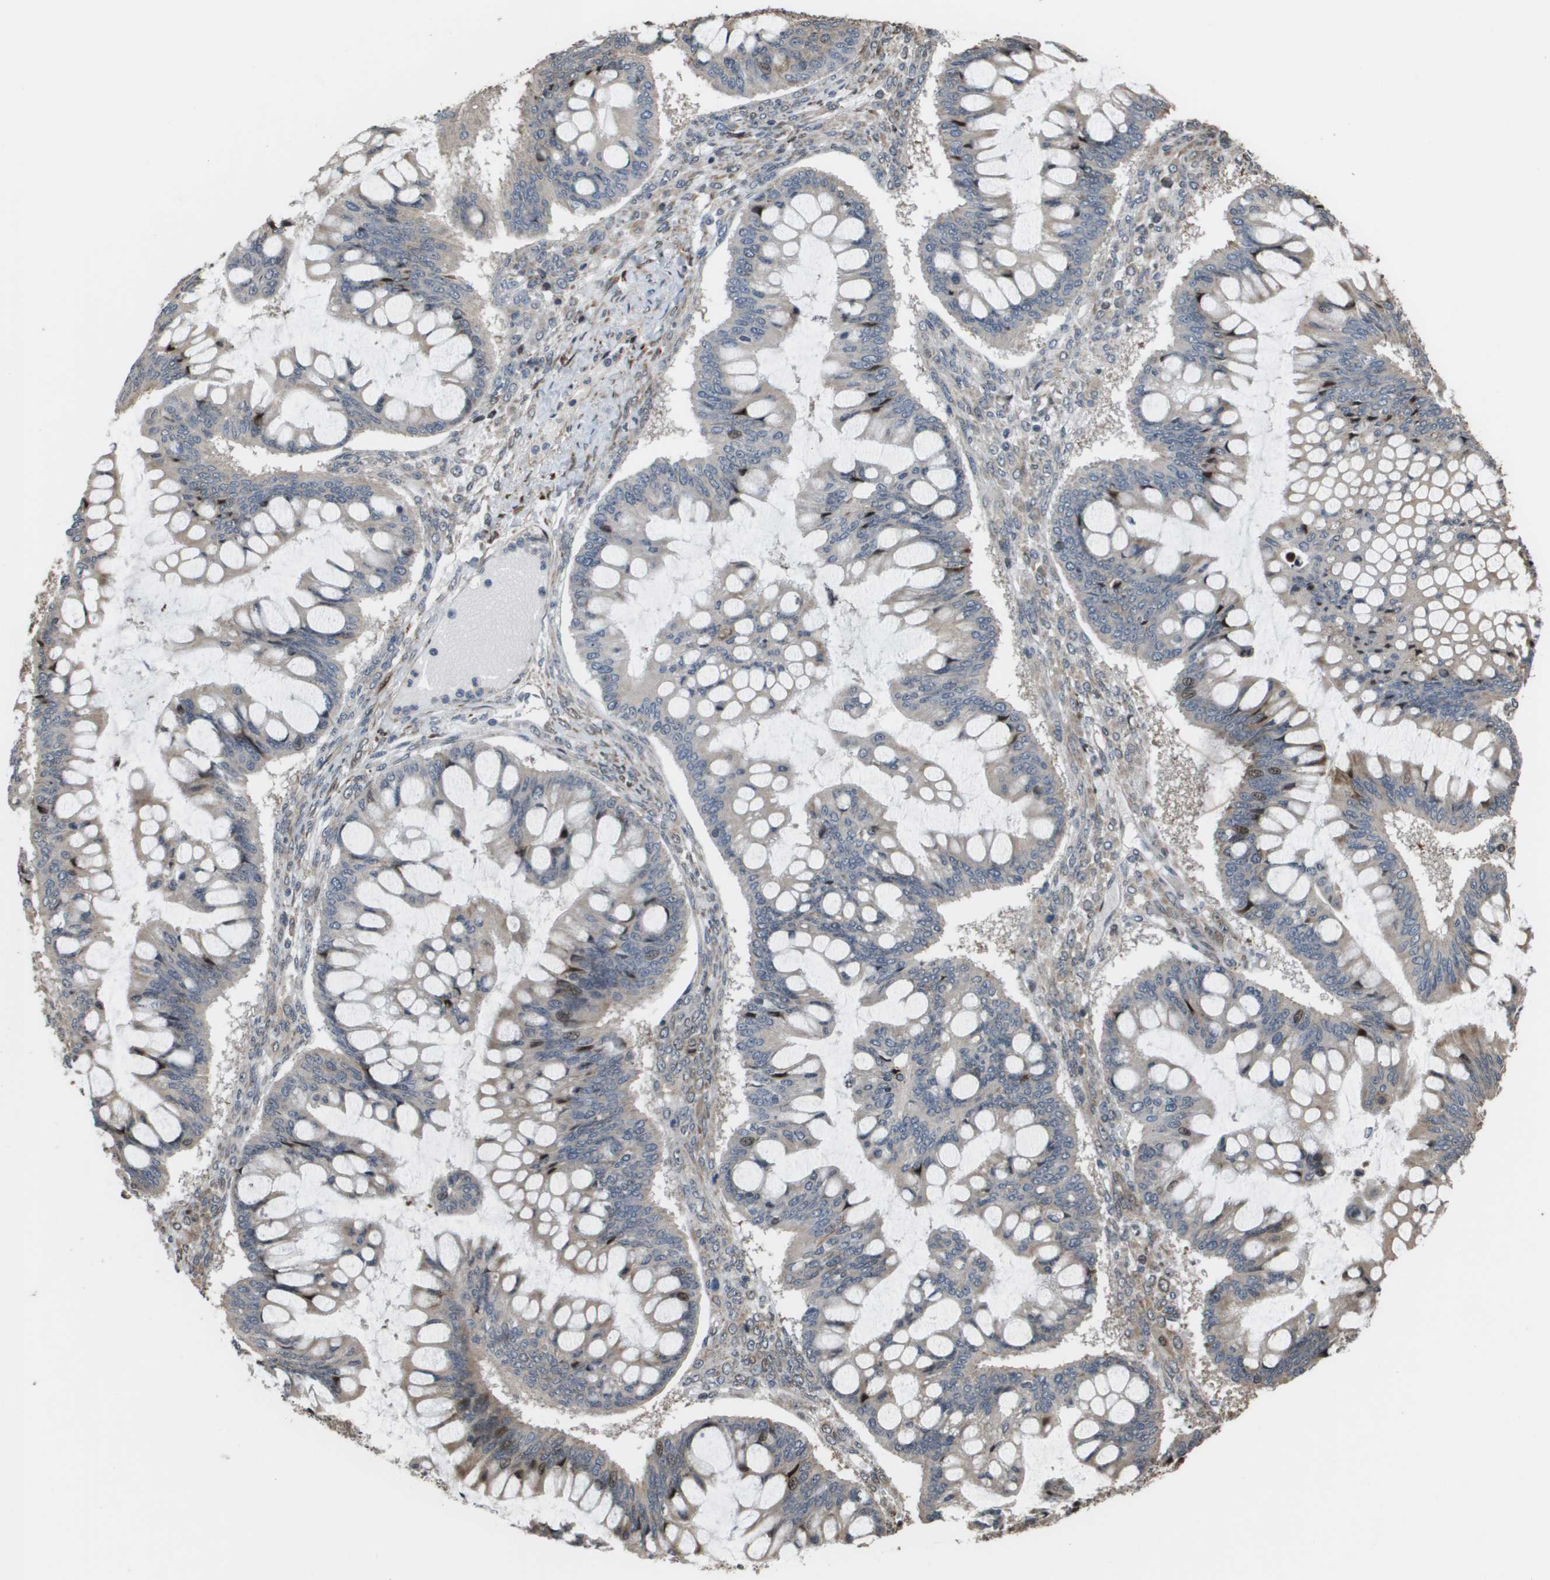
{"staining": {"intensity": "moderate", "quantity": "<25%", "location": "nuclear"}, "tissue": "ovarian cancer", "cell_type": "Tumor cells", "image_type": "cancer", "snomed": [{"axis": "morphology", "description": "Cystadenocarcinoma, mucinous, NOS"}, {"axis": "topography", "description": "Ovary"}], "caption": "Moderate nuclear positivity for a protein is seen in about <25% of tumor cells of ovarian mucinous cystadenocarcinoma using immunohistochemistry.", "gene": "AXIN2", "patient": {"sex": "female", "age": 73}}